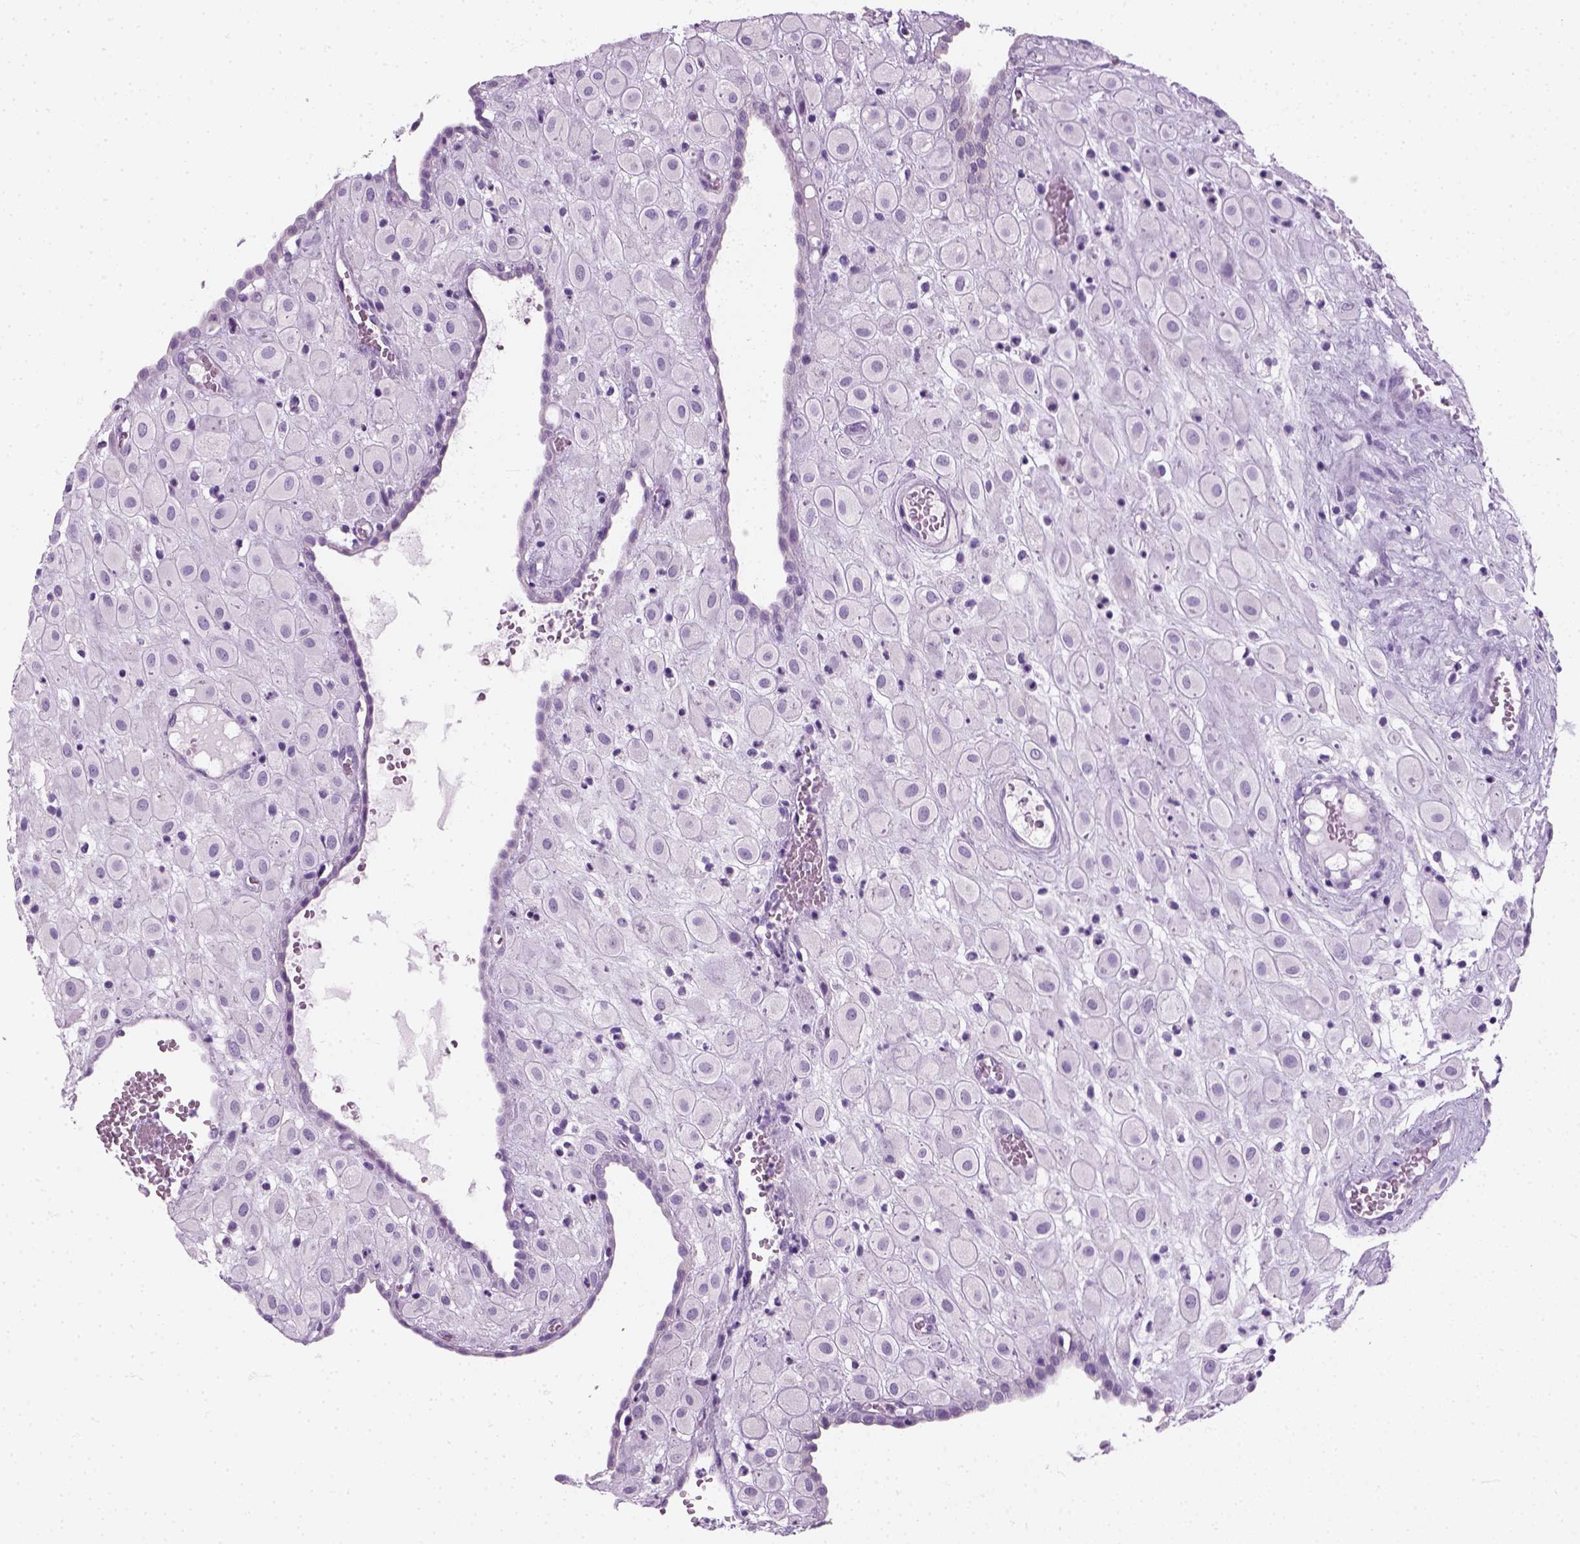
{"staining": {"intensity": "negative", "quantity": "none", "location": "none"}, "tissue": "placenta", "cell_type": "Decidual cells", "image_type": "normal", "snomed": [{"axis": "morphology", "description": "Normal tissue, NOS"}, {"axis": "topography", "description": "Placenta"}], "caption": "Immunohistochemistry of normal human placenta exhibits no expression in decidual cells.", "gene": "SLC12A5", "patient": {"sex": "female", "age": 24}}